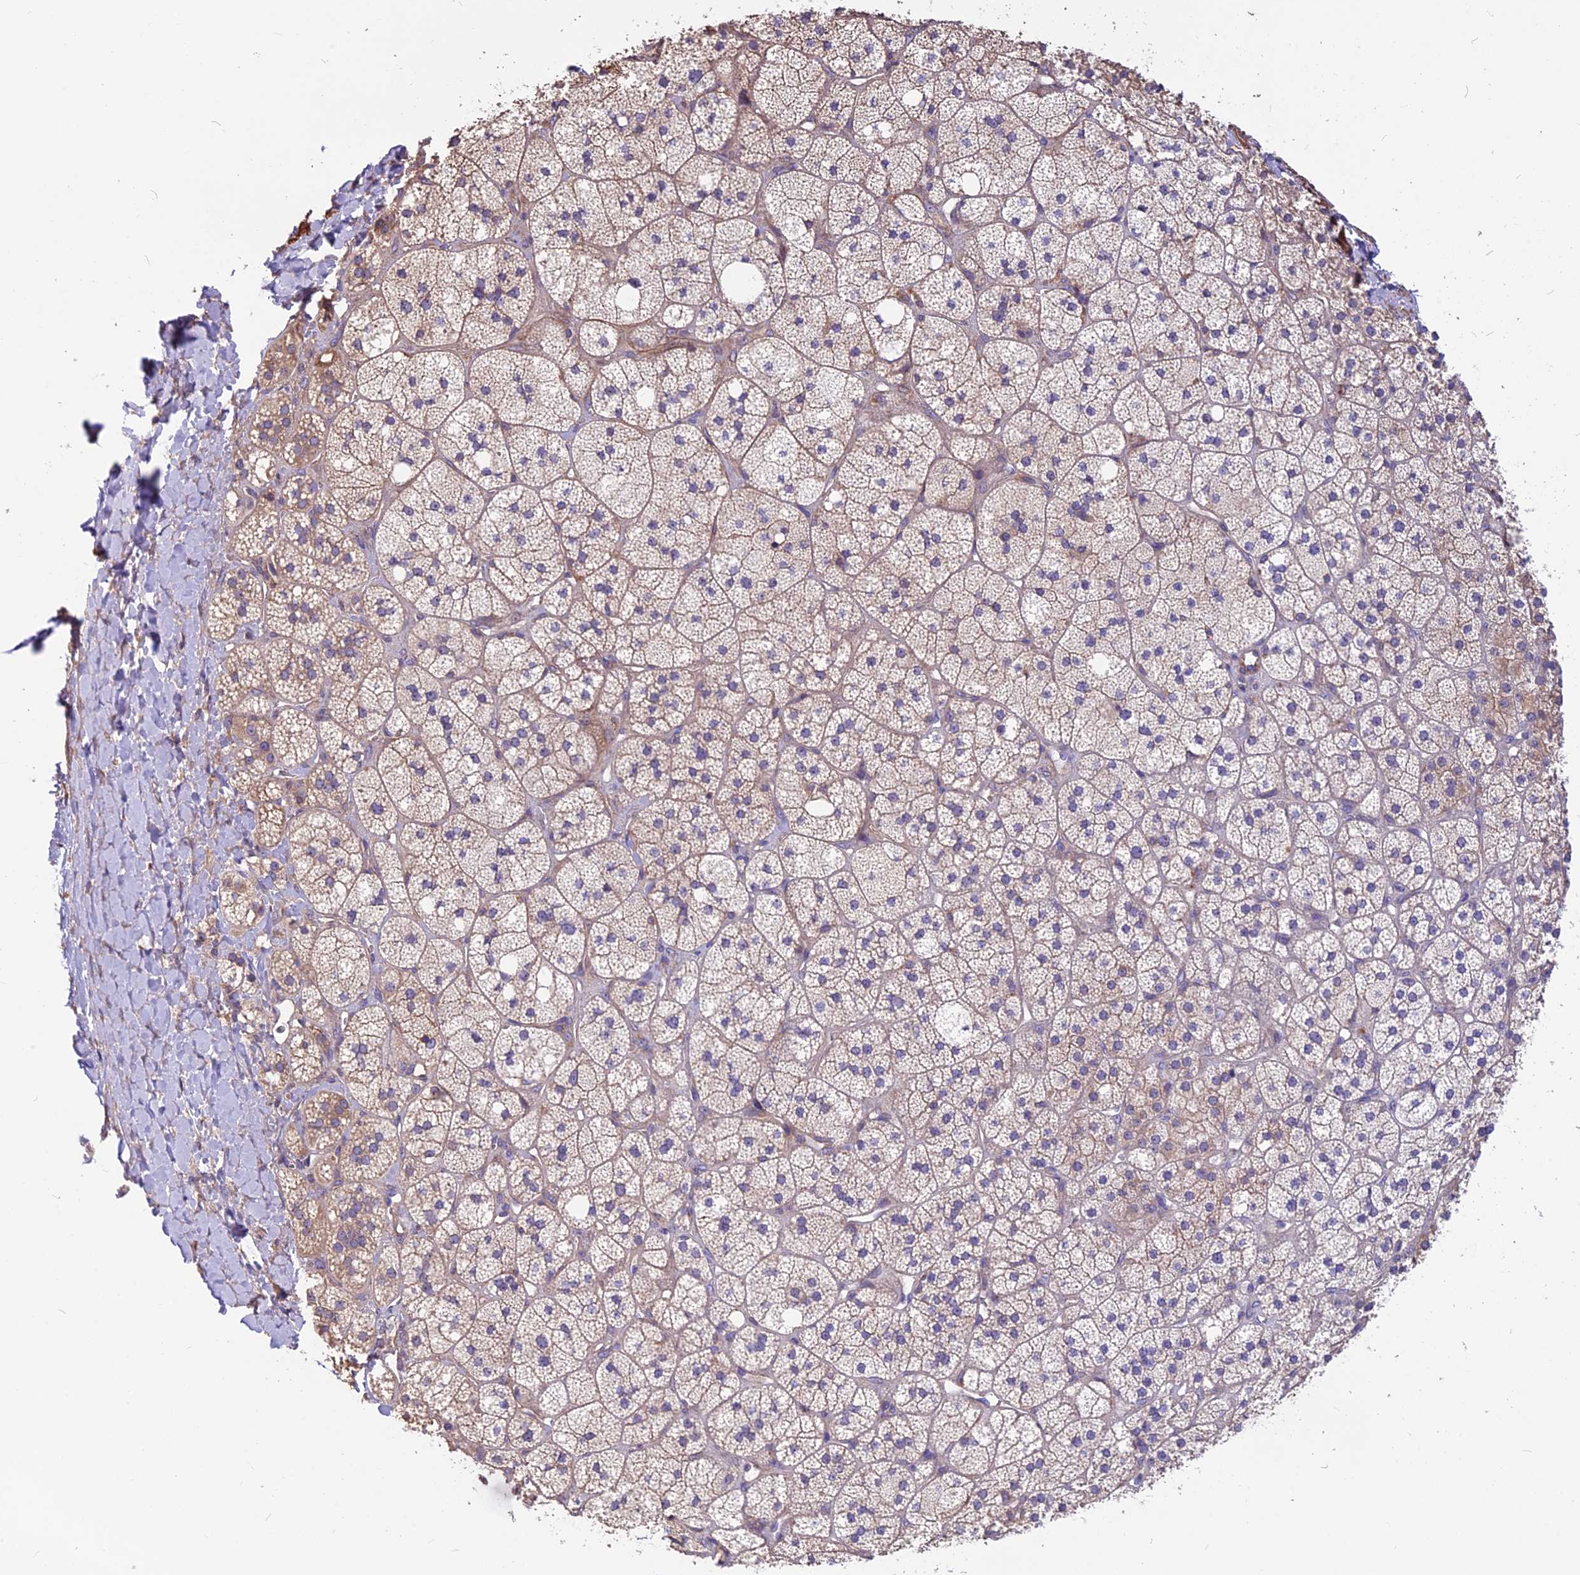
{"staining": {"intensity": "moderate", "quantity": "25%-75%", "location": "cytoplasmic/membranous"}, "tissue": "adrenal gland", "cell_type": "Glandular cells", "image_type": "normal", "snomed": [{"axis": "morphology", "description": "Normal tissue, NOS"}, {"axis": "topography", "description": "Adrenal gland"}], "caption": "Protein expression analysis of benign adrenal gland shows moderate cytoplasmic/membranous expression in about 25%-75% of glandular cells. (brown staining indicates protein expression, while blue staining denotes nuclei).", "gene": "ANO3", "patient": {"sex": "male", "age": 61}}